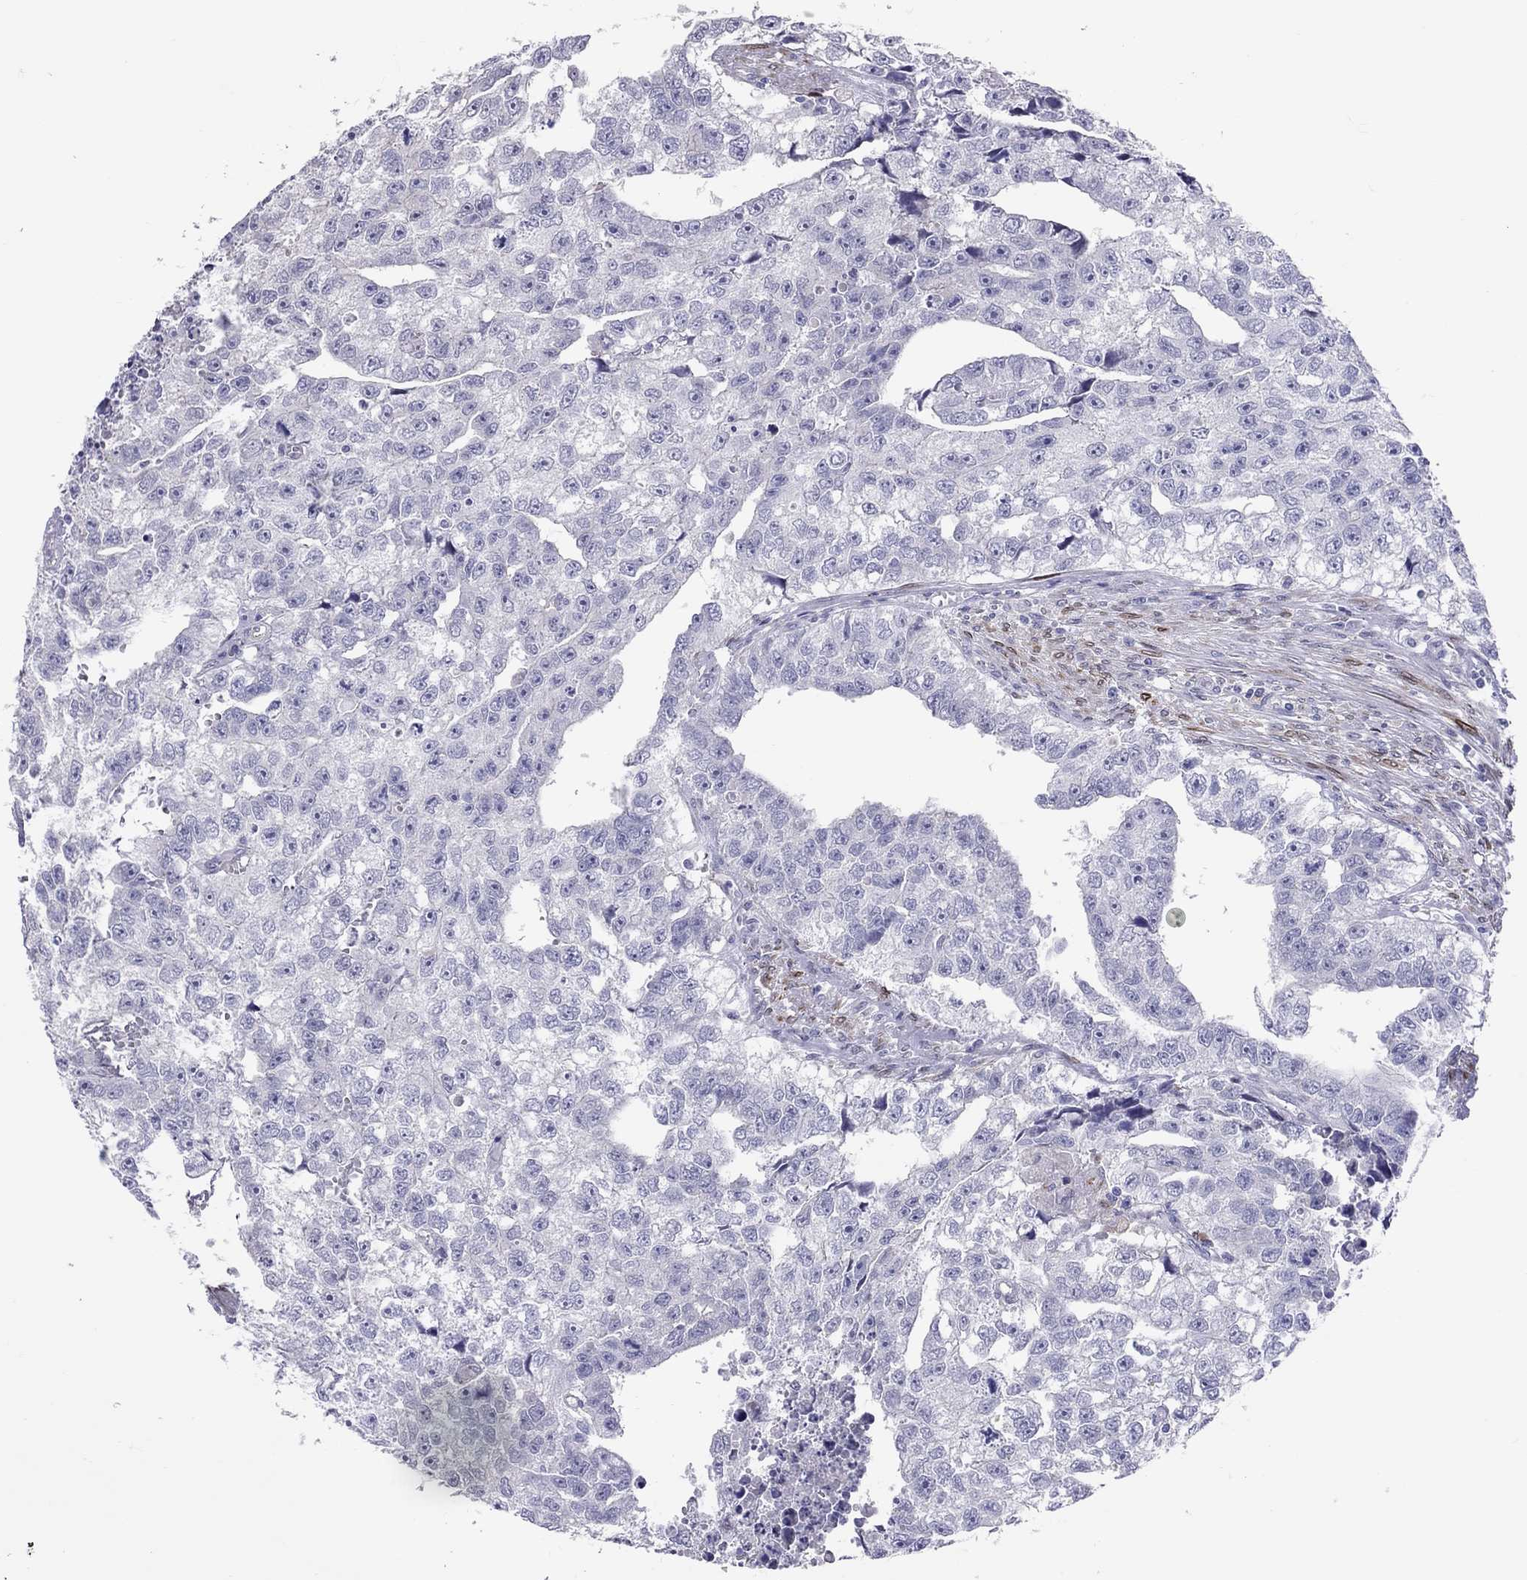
{"staining": {"intensity": "negative", "quantity": "none", "location": "none"}, "tissue": "testis cancer", "cell_type": "Tumor cells", "image_type": "cancer", "snomed": [{"axis": "morphology", "description": "Carcinoma, Embryonal, NOS"}, {"axis": "morphology", "description": "Teratoma, malignant, NOS"}, {"axis": "topography", "description": "Testis"}], "caption": "The immunohistochemistry photomicrograph has no significant expression in tumor cells of embryonal carcinoma (testis) tissue.", "gene": "ADORA2A", "patient": {"sex": "male", "age": 44}}